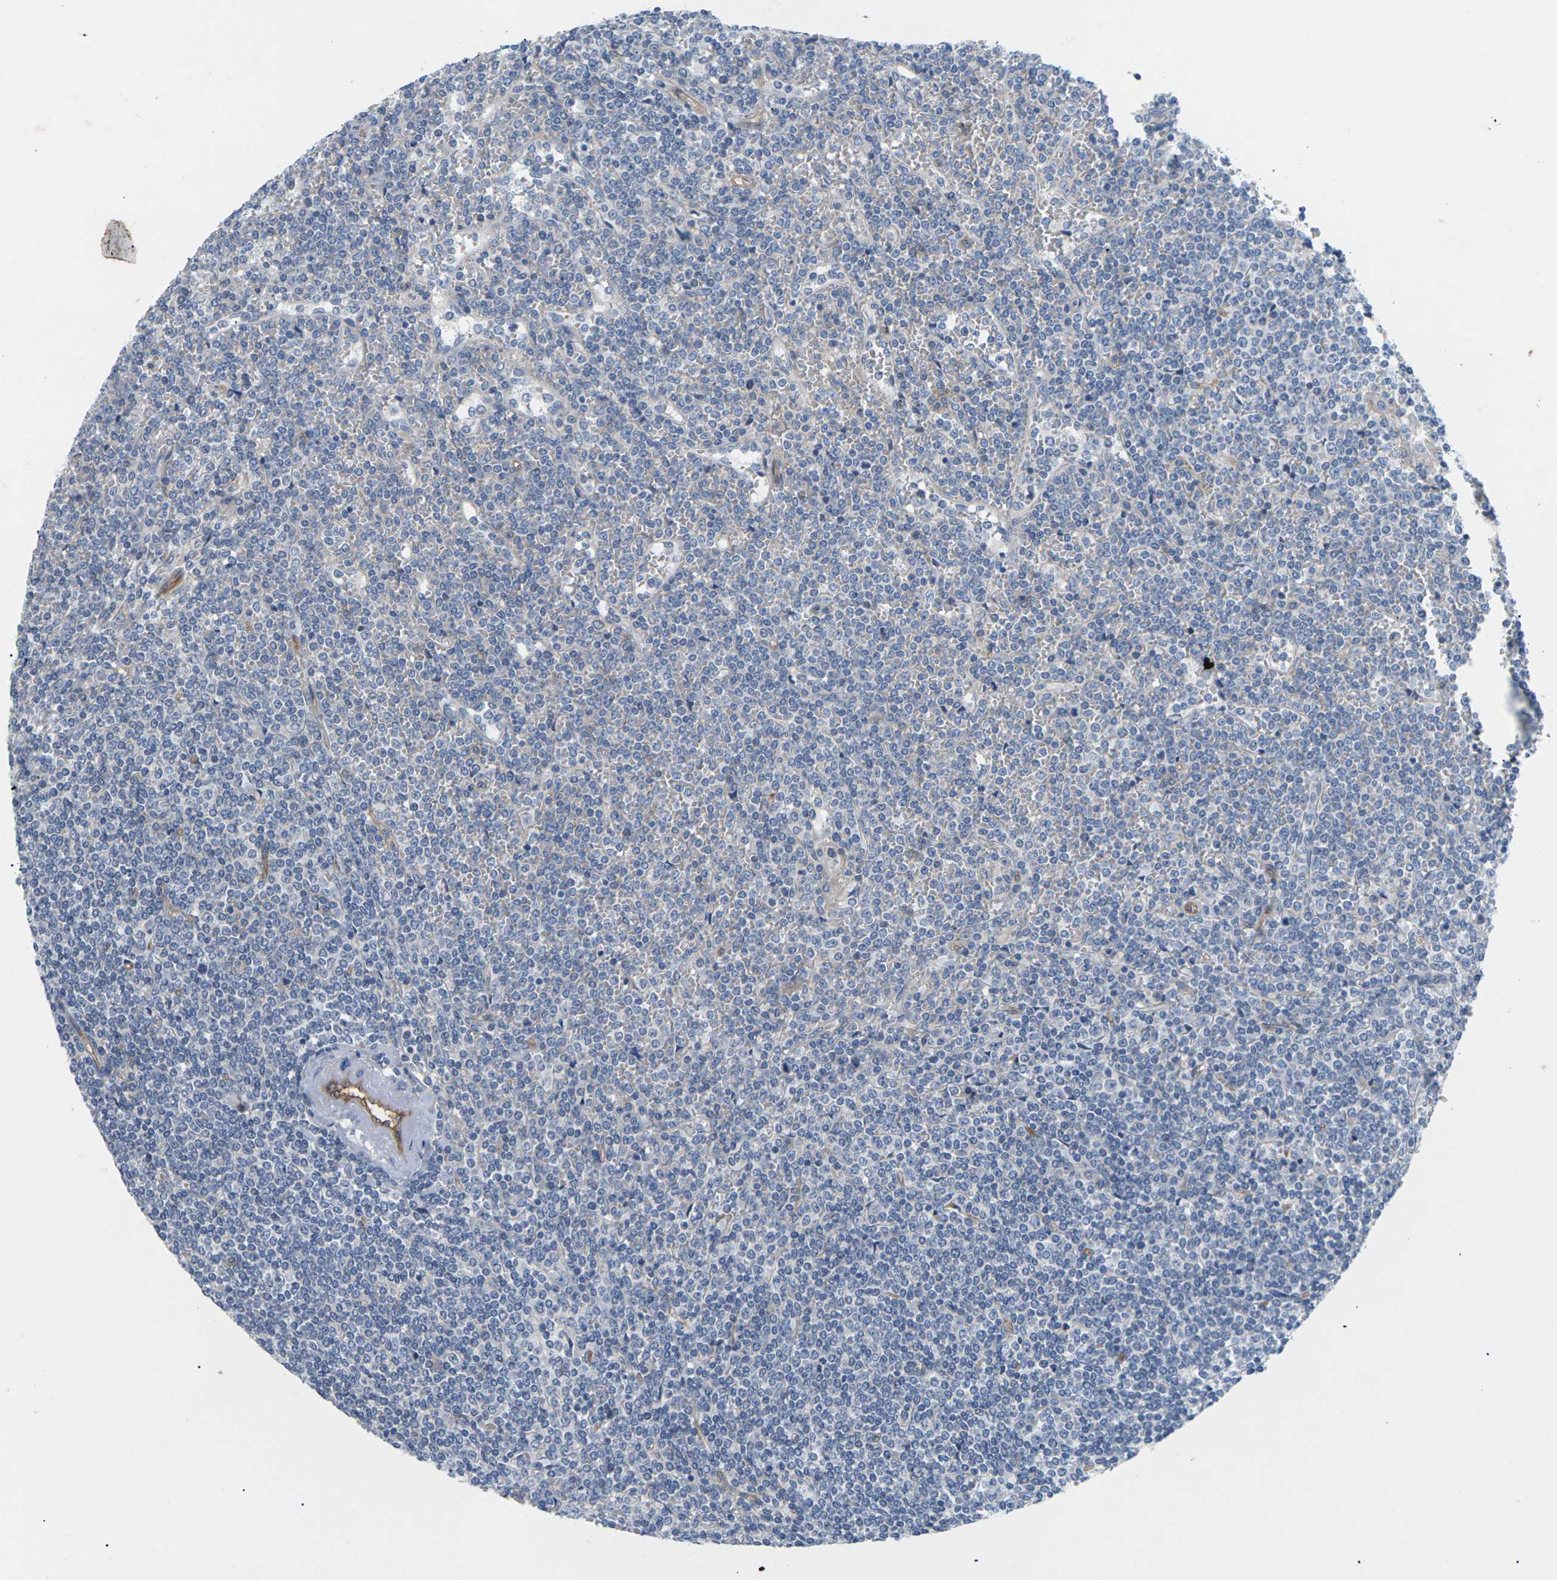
{"staining": {"intensity": "negative", "quantity": "none", "location": "none"}, "tissue": "lymphoma", "cell_type": "Tumor cells", "image_type": "cancer", "snomed": [{"axis": "morphology", "description": "Malignant lymphoma, non-Hodgkin's type, Low grade"}, {"axis": "topography", "description": "Spleen"}], "caption": "Immunohistochemical staining of low-grade malignant lymphoma, non-Hodgkin's type displays no significant staining in tumor cells. (DAB IHC visualized using brightfield microscopy, high magnification).", "gene": "ITGA5", "patient": {"sex": "female", "age": 19}}